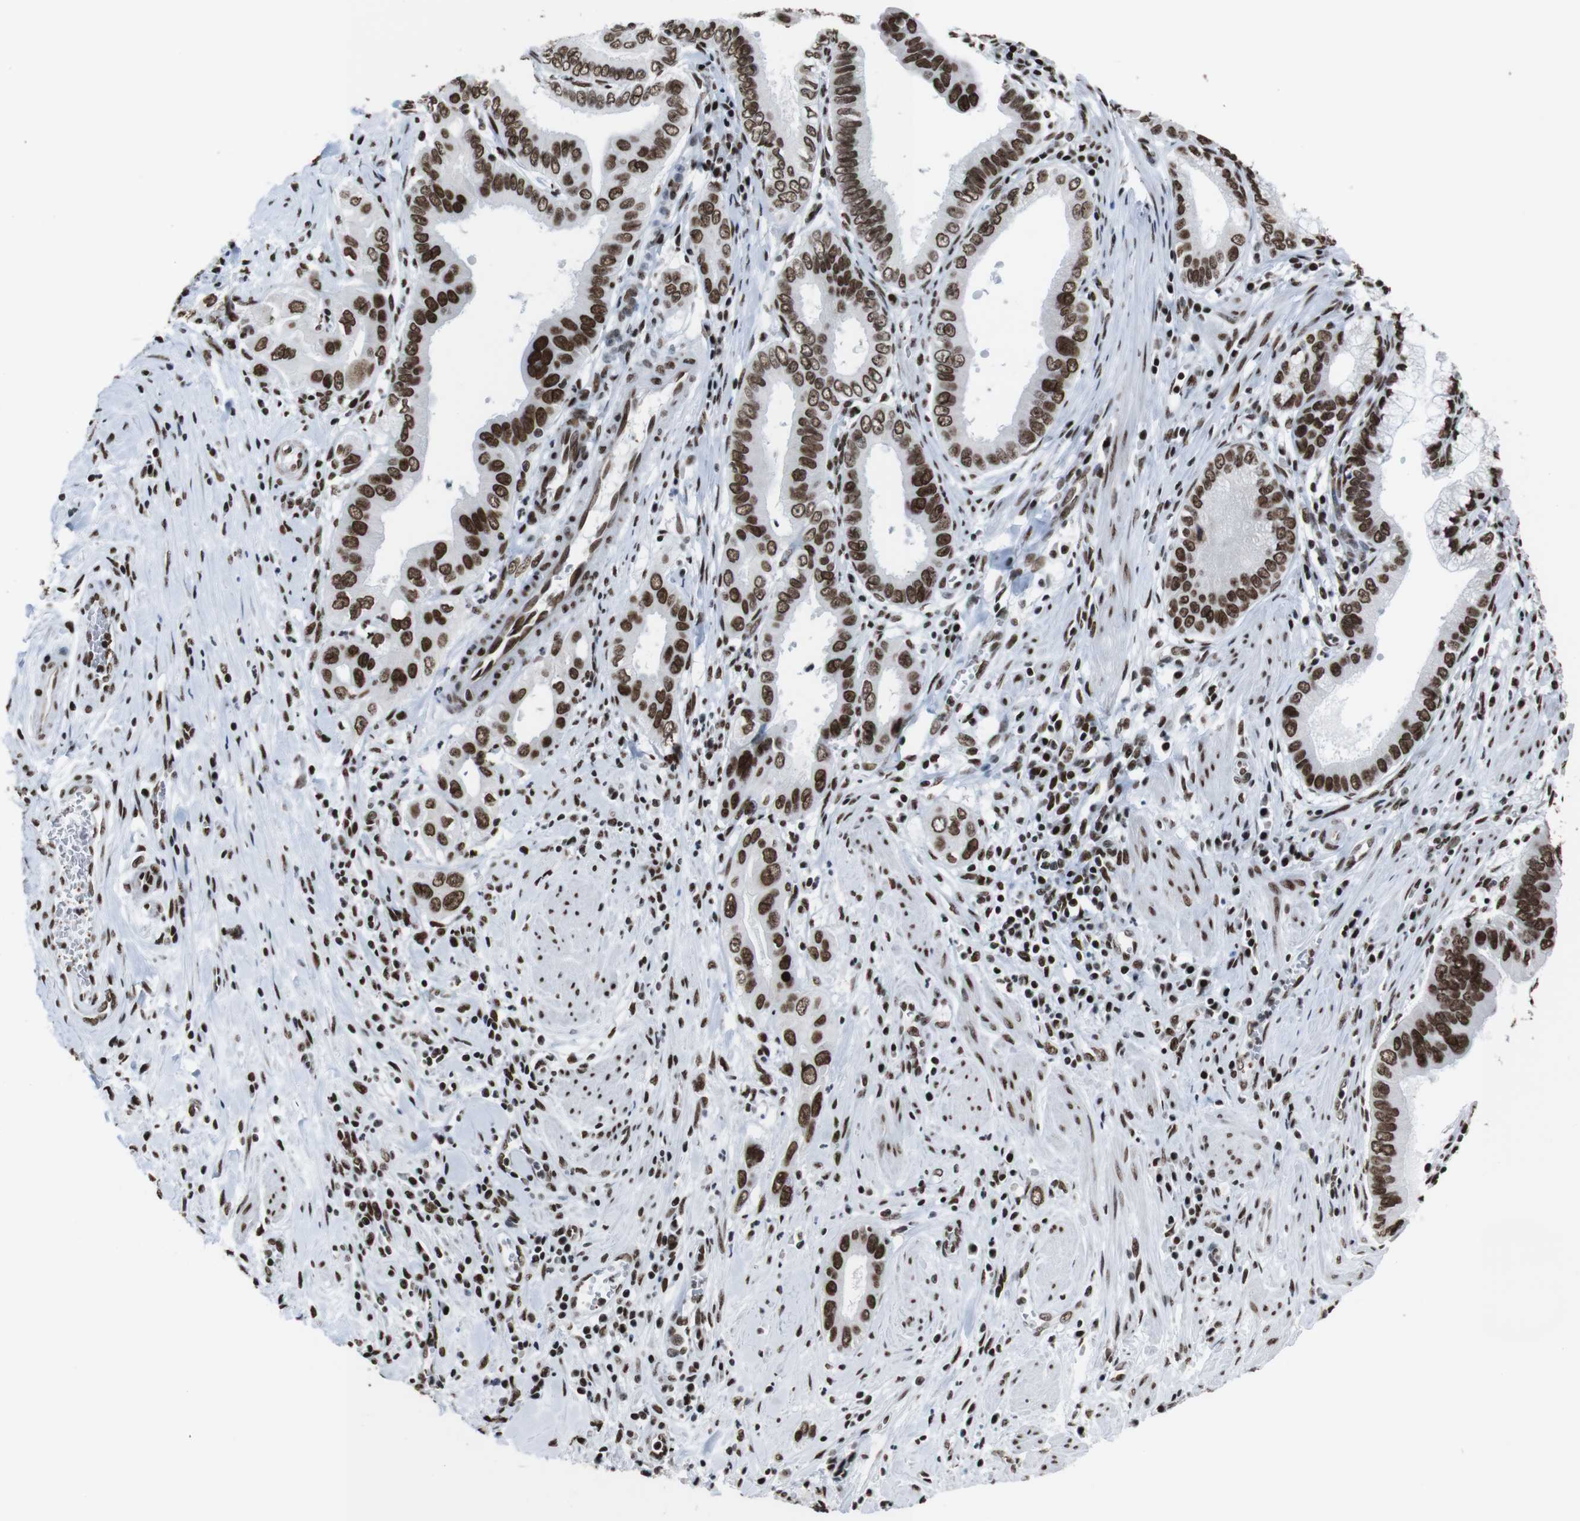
{"staining": {"intensity": "strong", "quantity": ">75%", "location": "nuclear"}, "tissue": "pancreatic cancer", "cell_type": "Tumor cells", "image_type": "cancer", "snomed": [{"axis": "morphology", "description": "Normal tissue, NOS"}, {"axis": "topography", "description": "Lymph node"}], "caption": "Immunohistochemistry (IHC) (DAB) staining of human pancreatic cancer reveals strong nuclear protein positivity in about >75% of tumor cells.", "gene": "ROMO1", "patient": {"sex": "male", "age": 50}}